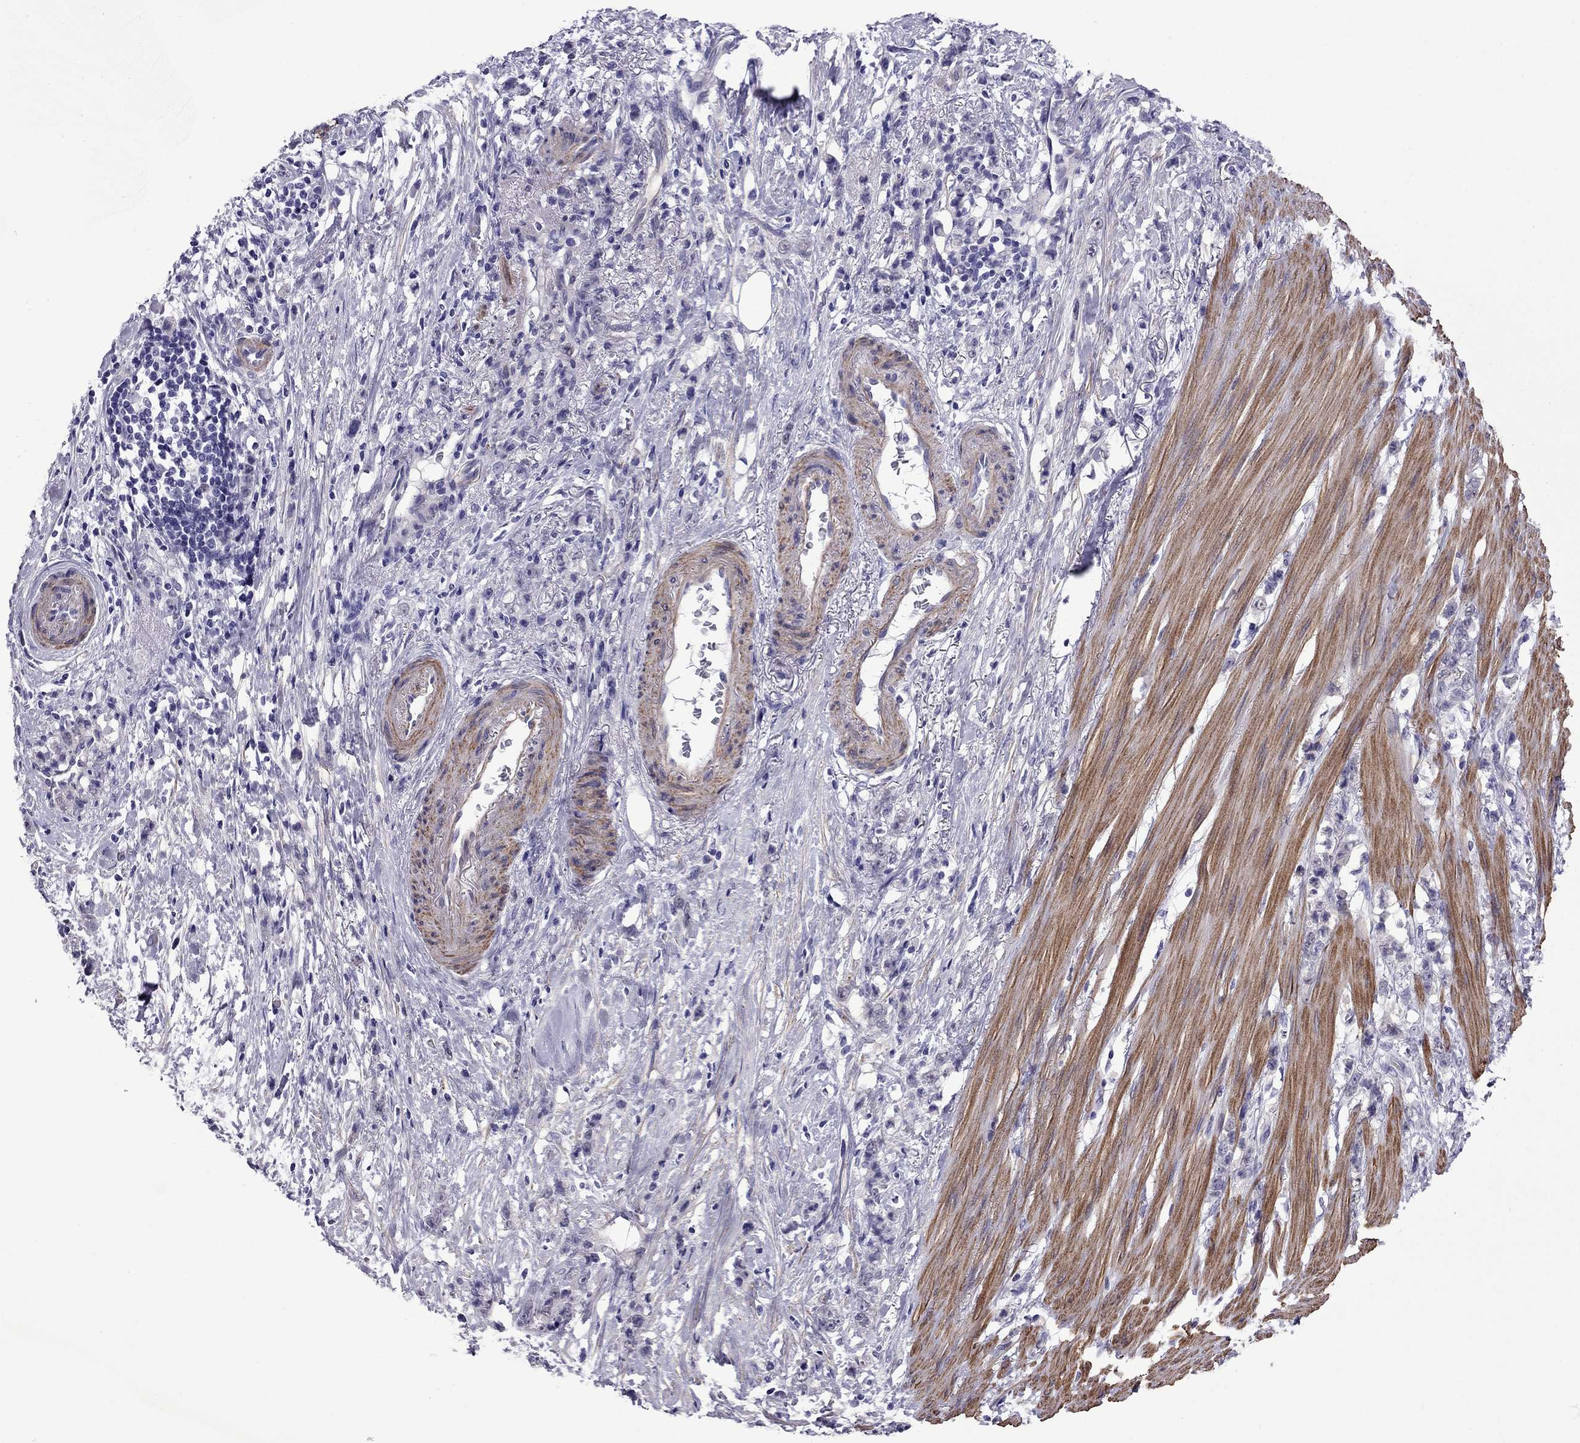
{"staining": {"intensity": "negative", "quantity": "none", "location": "none"}, "tissue": "stomach cancer", "cell_type": "Tumor cells", "image_type": "cancer", "snomed": [{"axis": "morphology", "description": "Adenocarcinoma, NOS"}, {"axis": "topography", "description": "Stomach, lower"}], "caption": "A photomicrograph of stomach adenocarcinoma stained for a protein exhibits no brown staining in tumor cells.", "gene": "CHRNA5", "patient": {"sex": "male", "age": 88}}